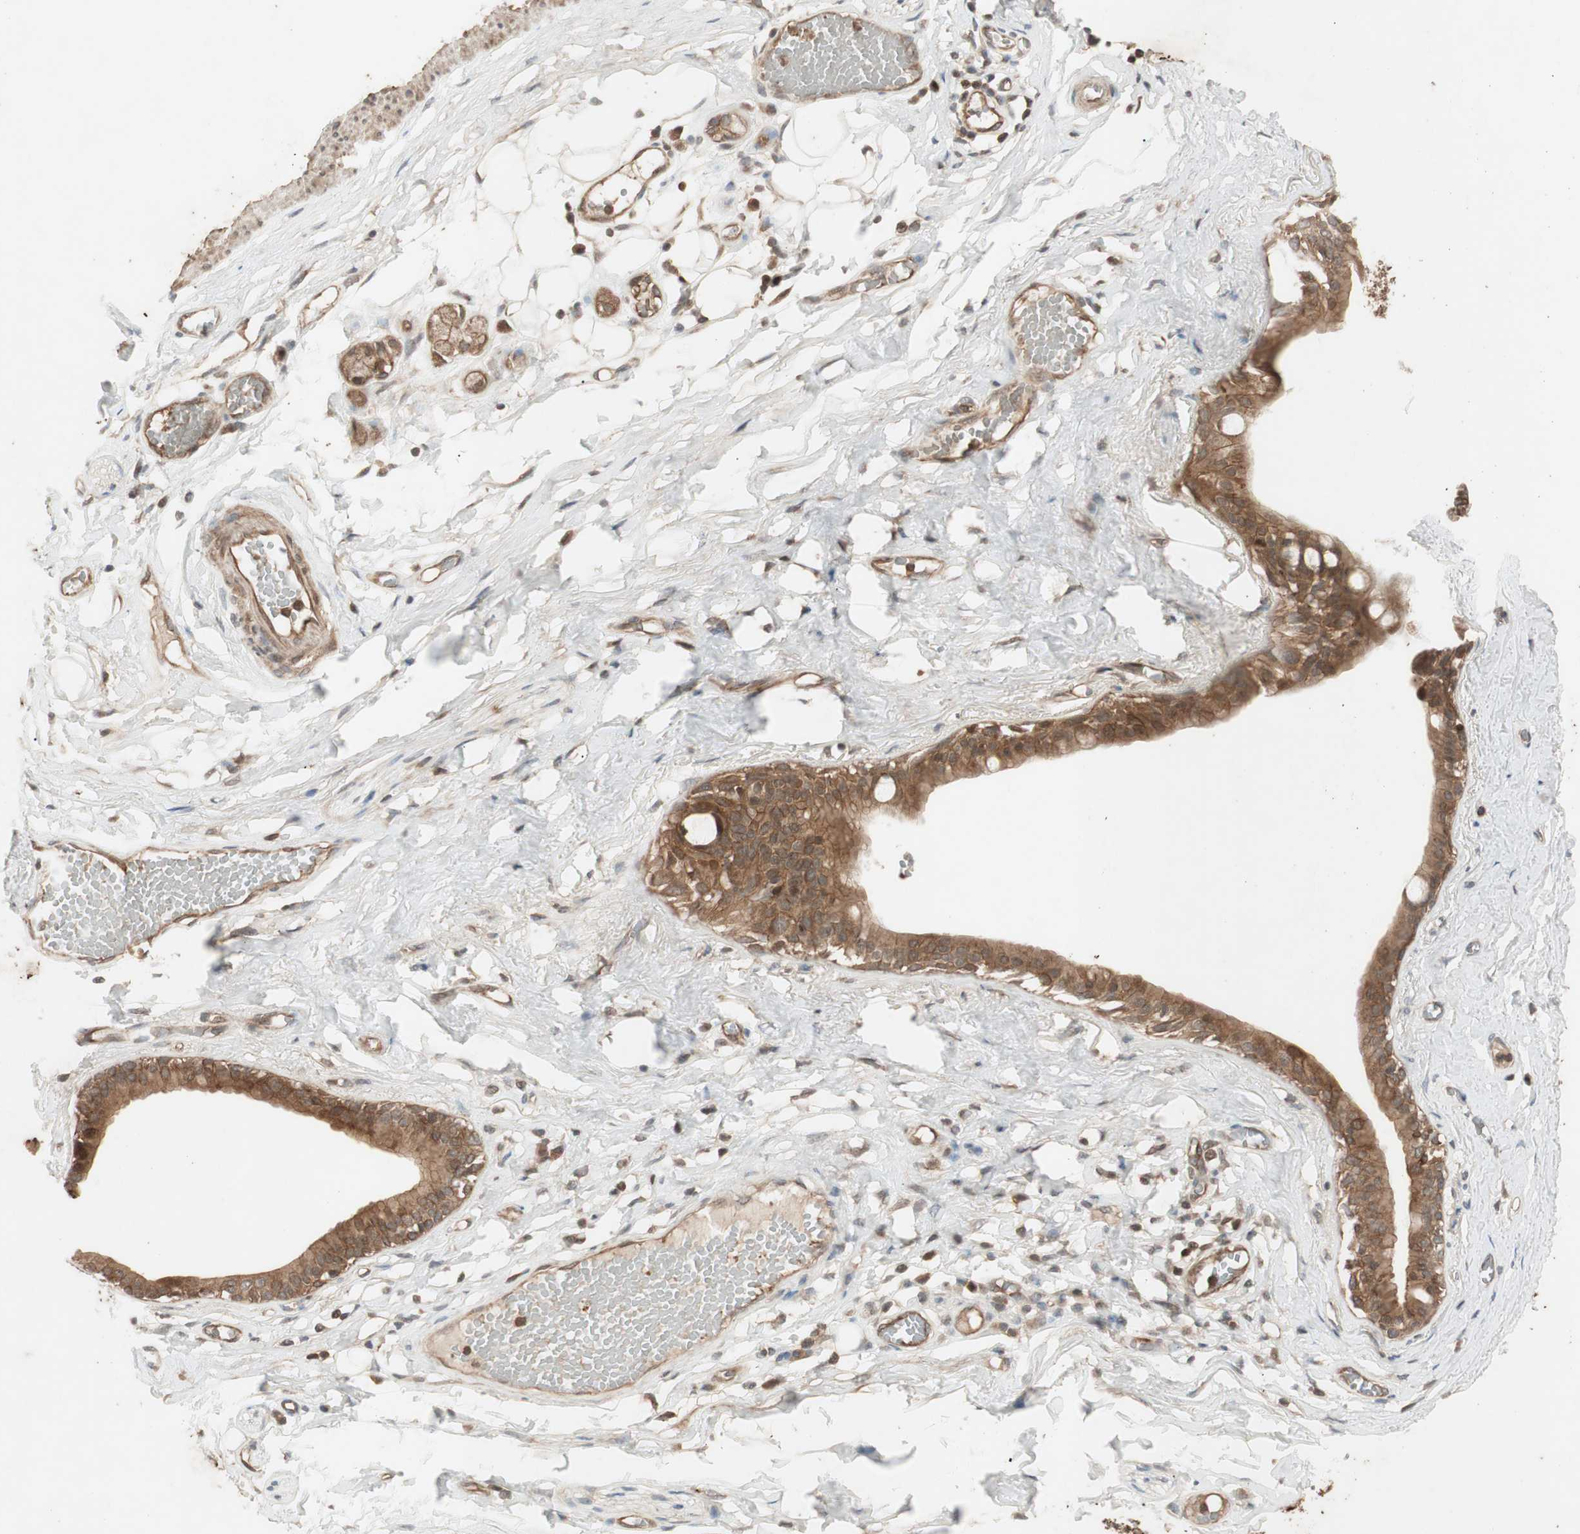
{"staining": {"intensity": "negative", "quantity": "none", "location": "none"}, "tissue": "adipose tissue", "cell_type": "Adipocytes", "image_type": "normal", "snomed": [{"axis": "morphology", "description": "Normal tissue, NOS"}, {"axis": "morphology", "description": "Inflammation, NOS"}, {"axis": "topography", "description": "Vascular tissue"}, {"axis": "topography", "description": "Salivary gland"}], "caption": "The photomicrograph reveals no staining of adipocytes in benign adipose tissue. Brightfield microscopy of IHC stained with DAB (brown) and hematoxylin (blue), captured at high magnification.", "gene": "EPHA8", "patient": {"sex": "female", "age": 75}}